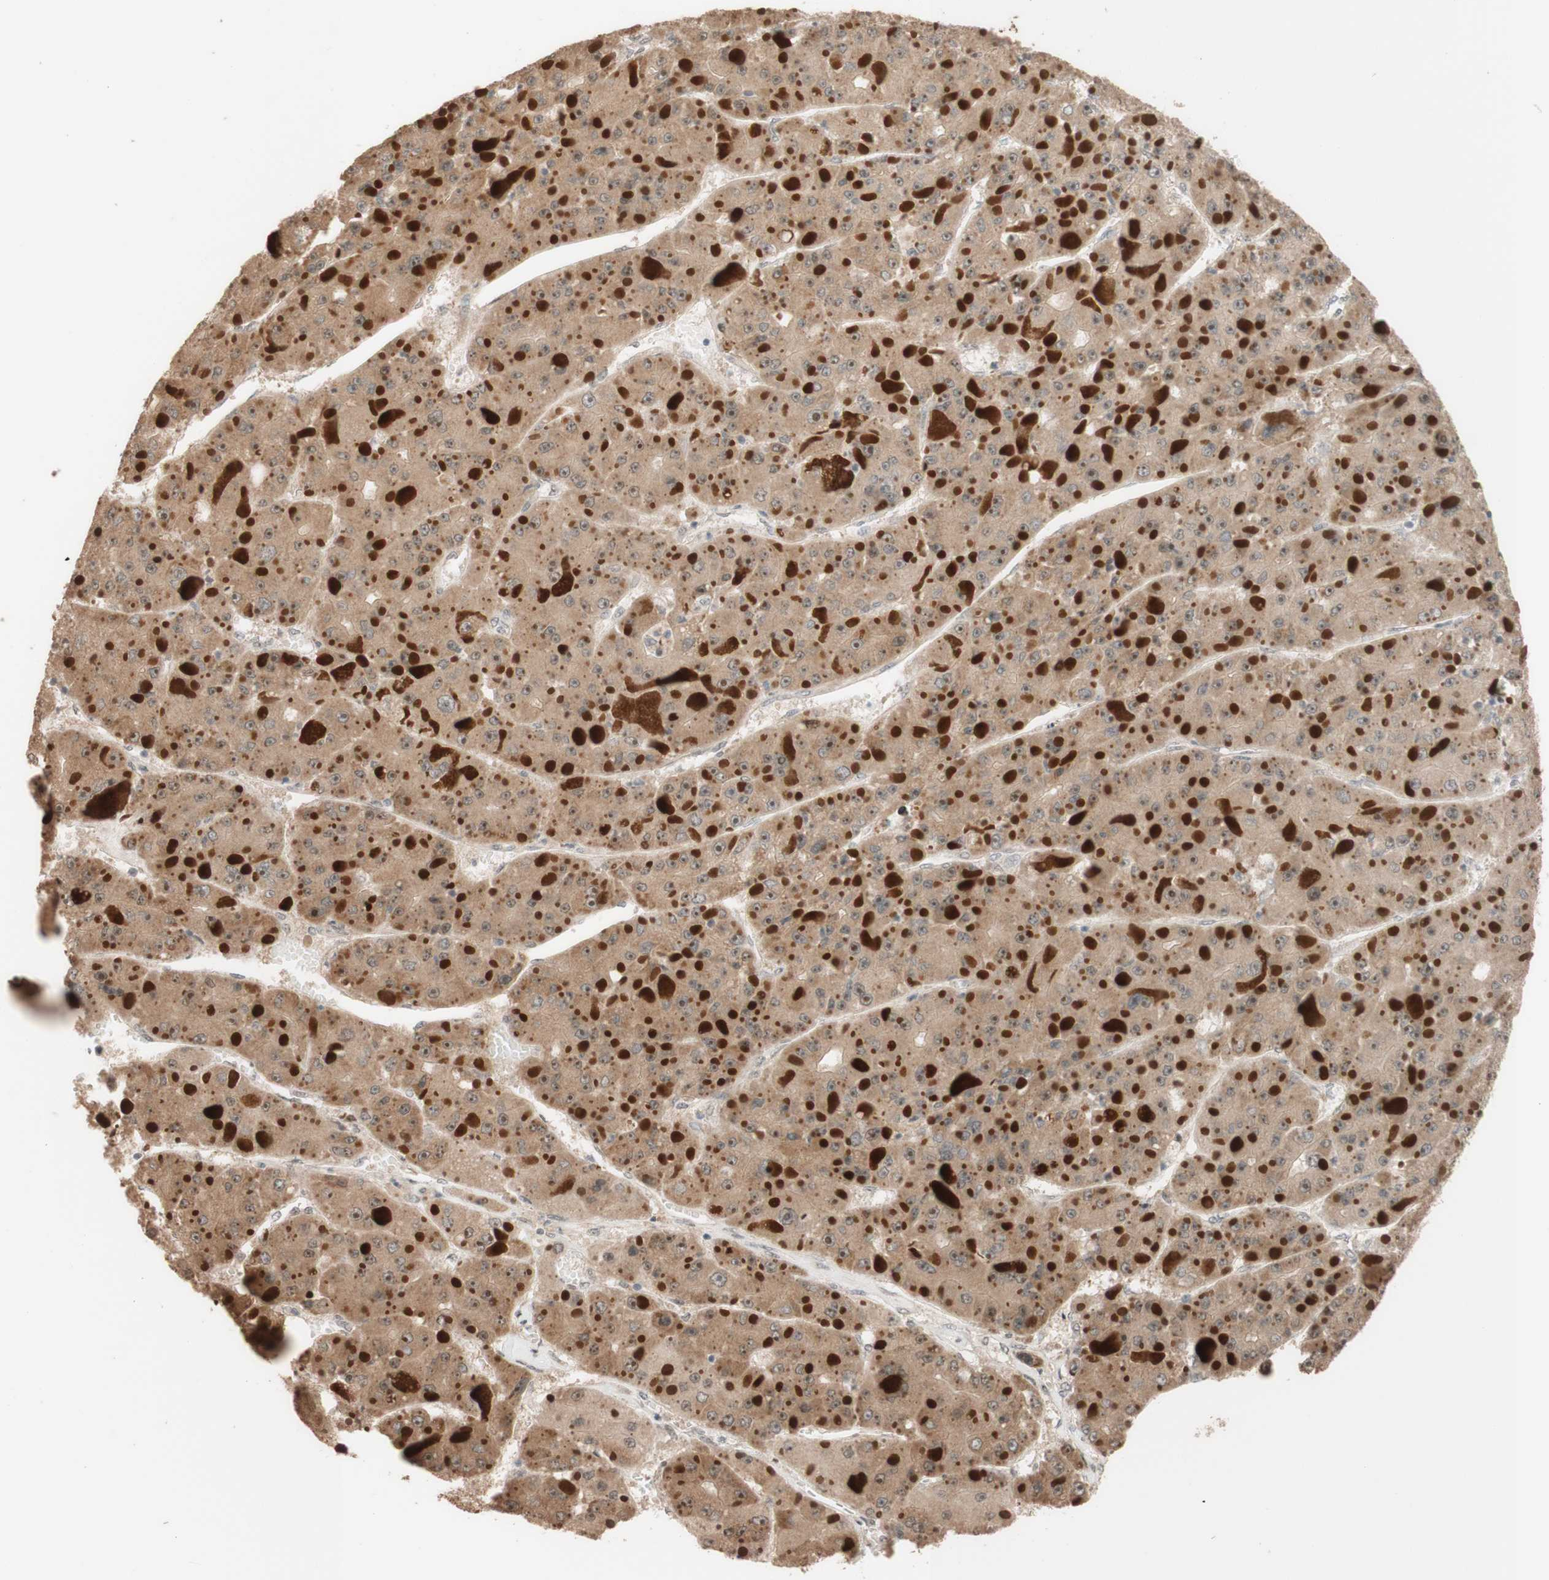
{"staining": {"intensity": "strong", "quantity": ">75%", "location": "cytoplasmic/membranous"}, "tissue": "liver cancer", "cell_type": "Tumor cells", "image_type": "cancer", "snomed": [{"axis": "morphology", "description": "Carcinoma, Hepatocellular, NOS"}, {"axis": "topography", "description": "Liver"}], "caption": "Protein staining of liver cancer (hepatocellular carcinoma) tissue demonstrates strong cytoplasmic/membranous staining in about >75% of tumor cells.", "gene": "CCNC", "patient": {"sex": "female", "age": 73}}